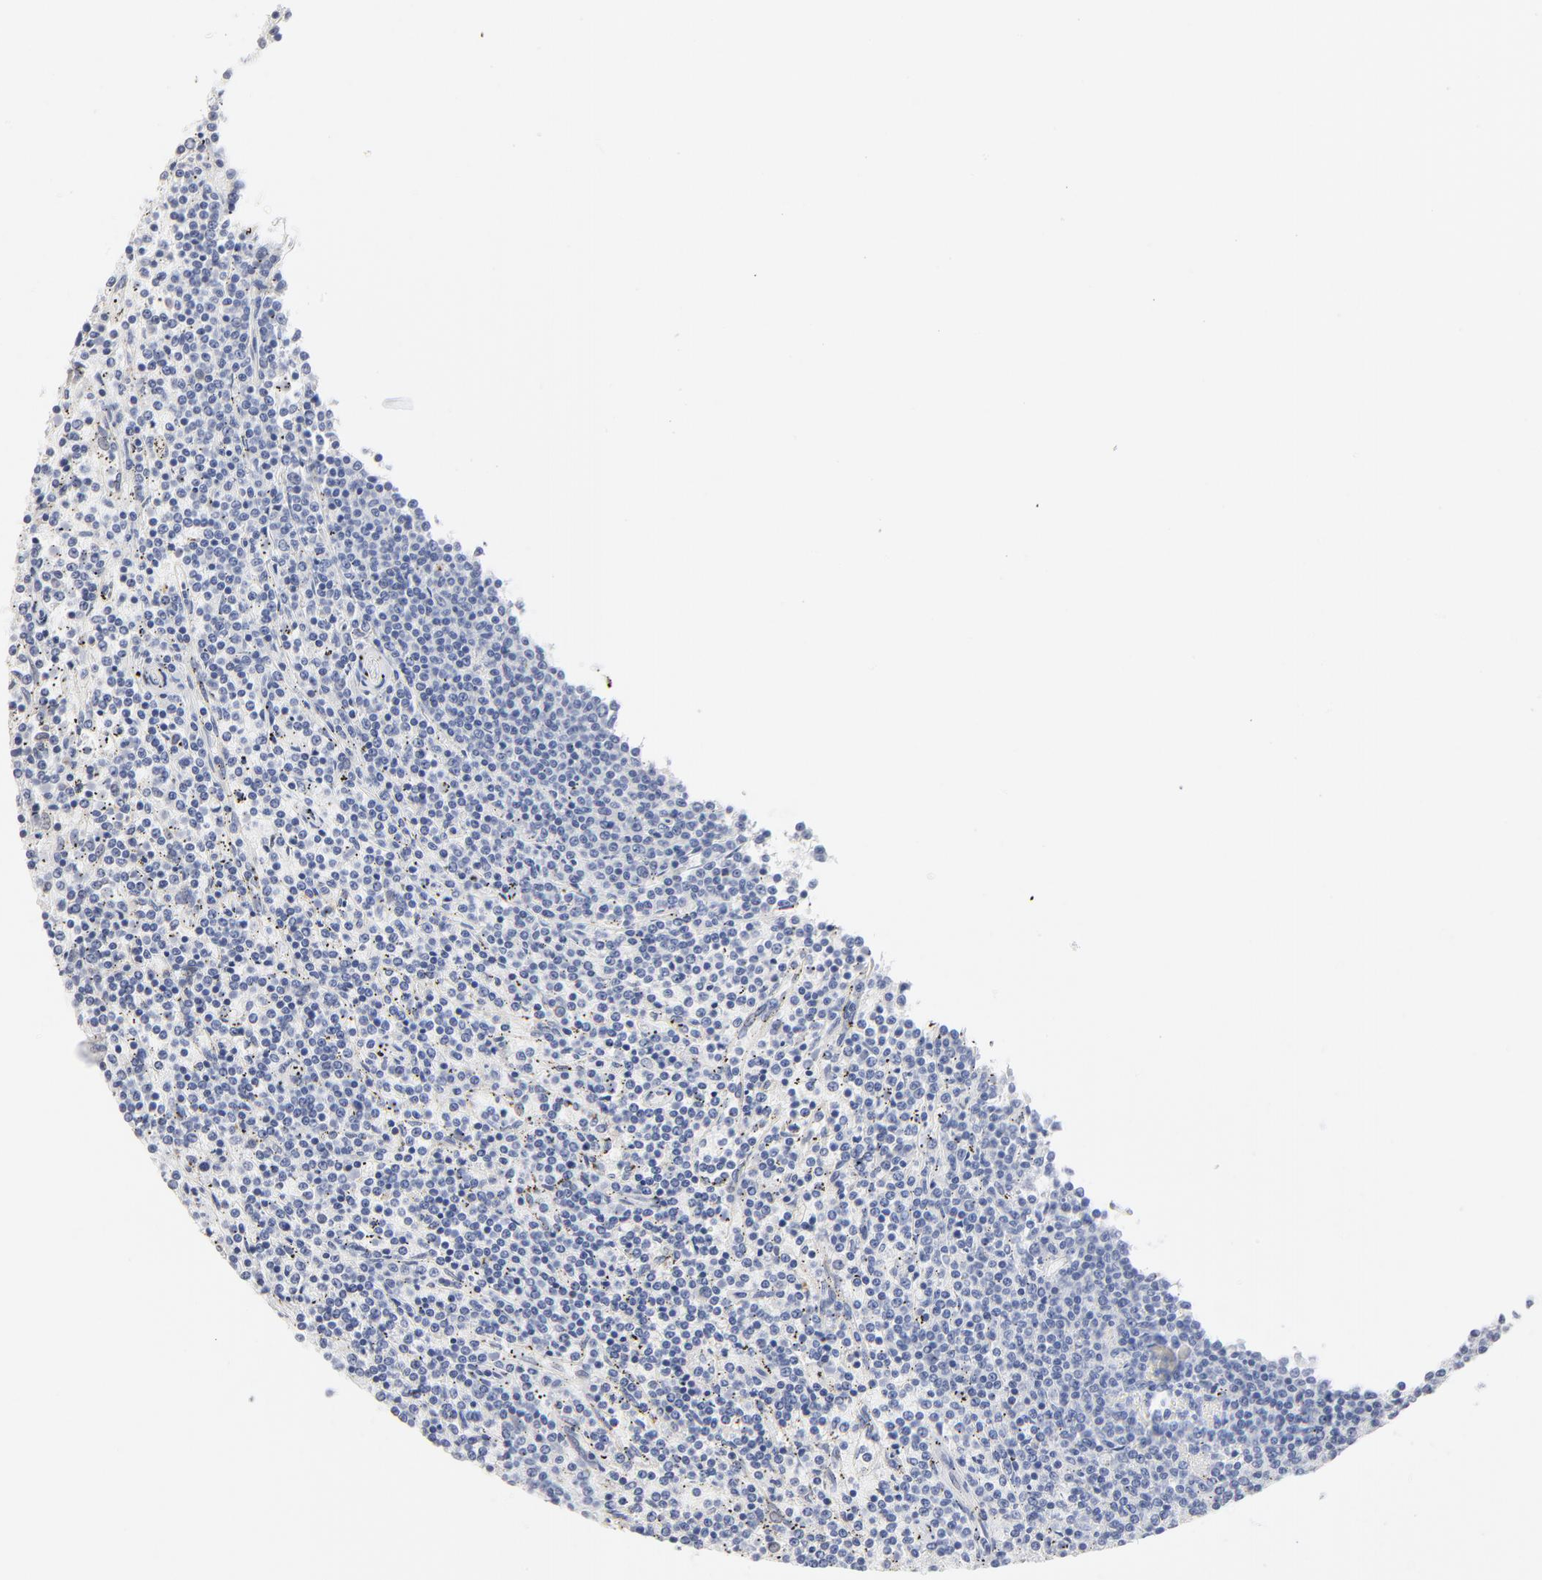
{"staining": {"intensity": "negative", "quantity": "none", "location": "none"}, "tissue": "lymphoma", "cell_type": "Tumor cells", "image_type": "cancer", "snomed": [{"axis": "morphology", "description": "Malignant lymphoma, non-Hodgkin's type, Low grade"}, {"axis": "topography", "description": "Spleen"}], "caption": "This is a histopathology image of IHC staining of low-grade malignant lymphoma, non-Hodgkin's type, which shows no expression in tumor cells.", "gene": "LTBP2", "patient": {"sex": "female", "age": 50}}